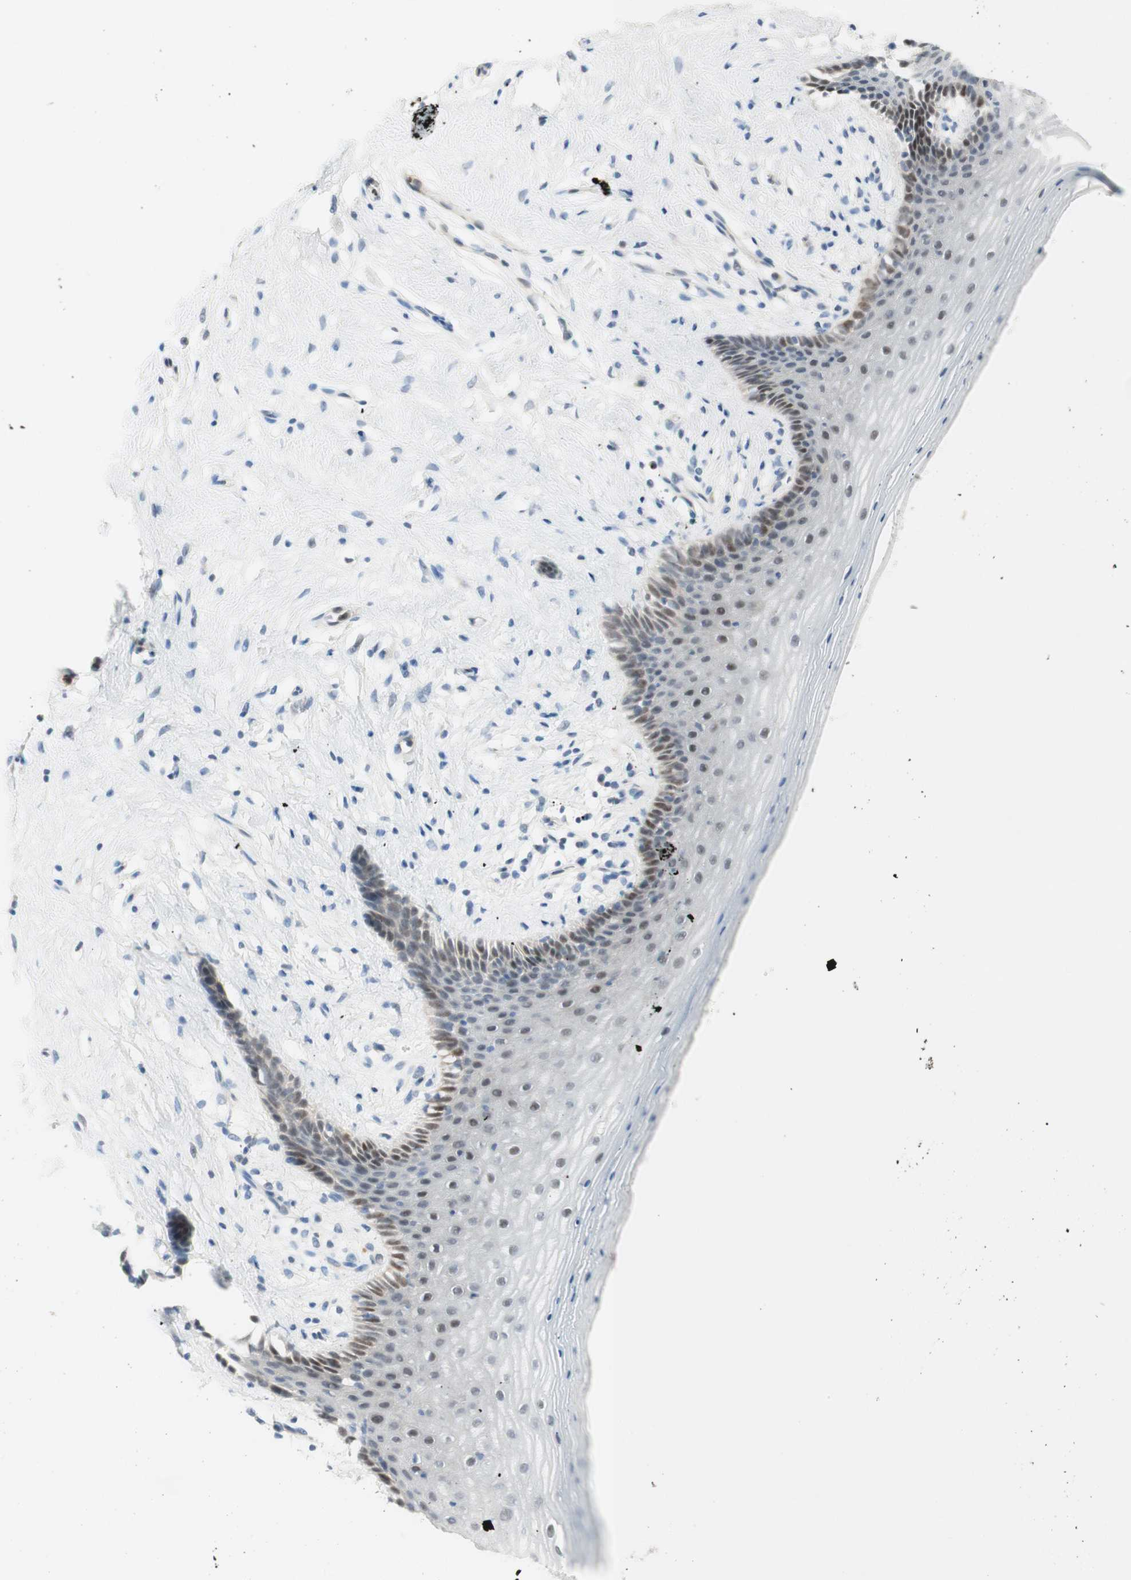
{"staining": {"intensity": "weak", "quantity": "25%-75%", "location": "nuclear"}, "tissue": "vagina", "cell_type": "Squamous epithelial cells", "image_type": "normal", "snomed": [{"axis": "morphology", "description": "Normal tissue, NOS"}, {"axis": "topography", "description": "Vagina"}], "caption": "About 25%-75% of squamous epithelial cells in benign vagina exhibit weak nuclear protein expression as visualized by brown immunohistochemical staining.", "gene": "RFNG", "patient": {"sex": "female", "age": 44}}